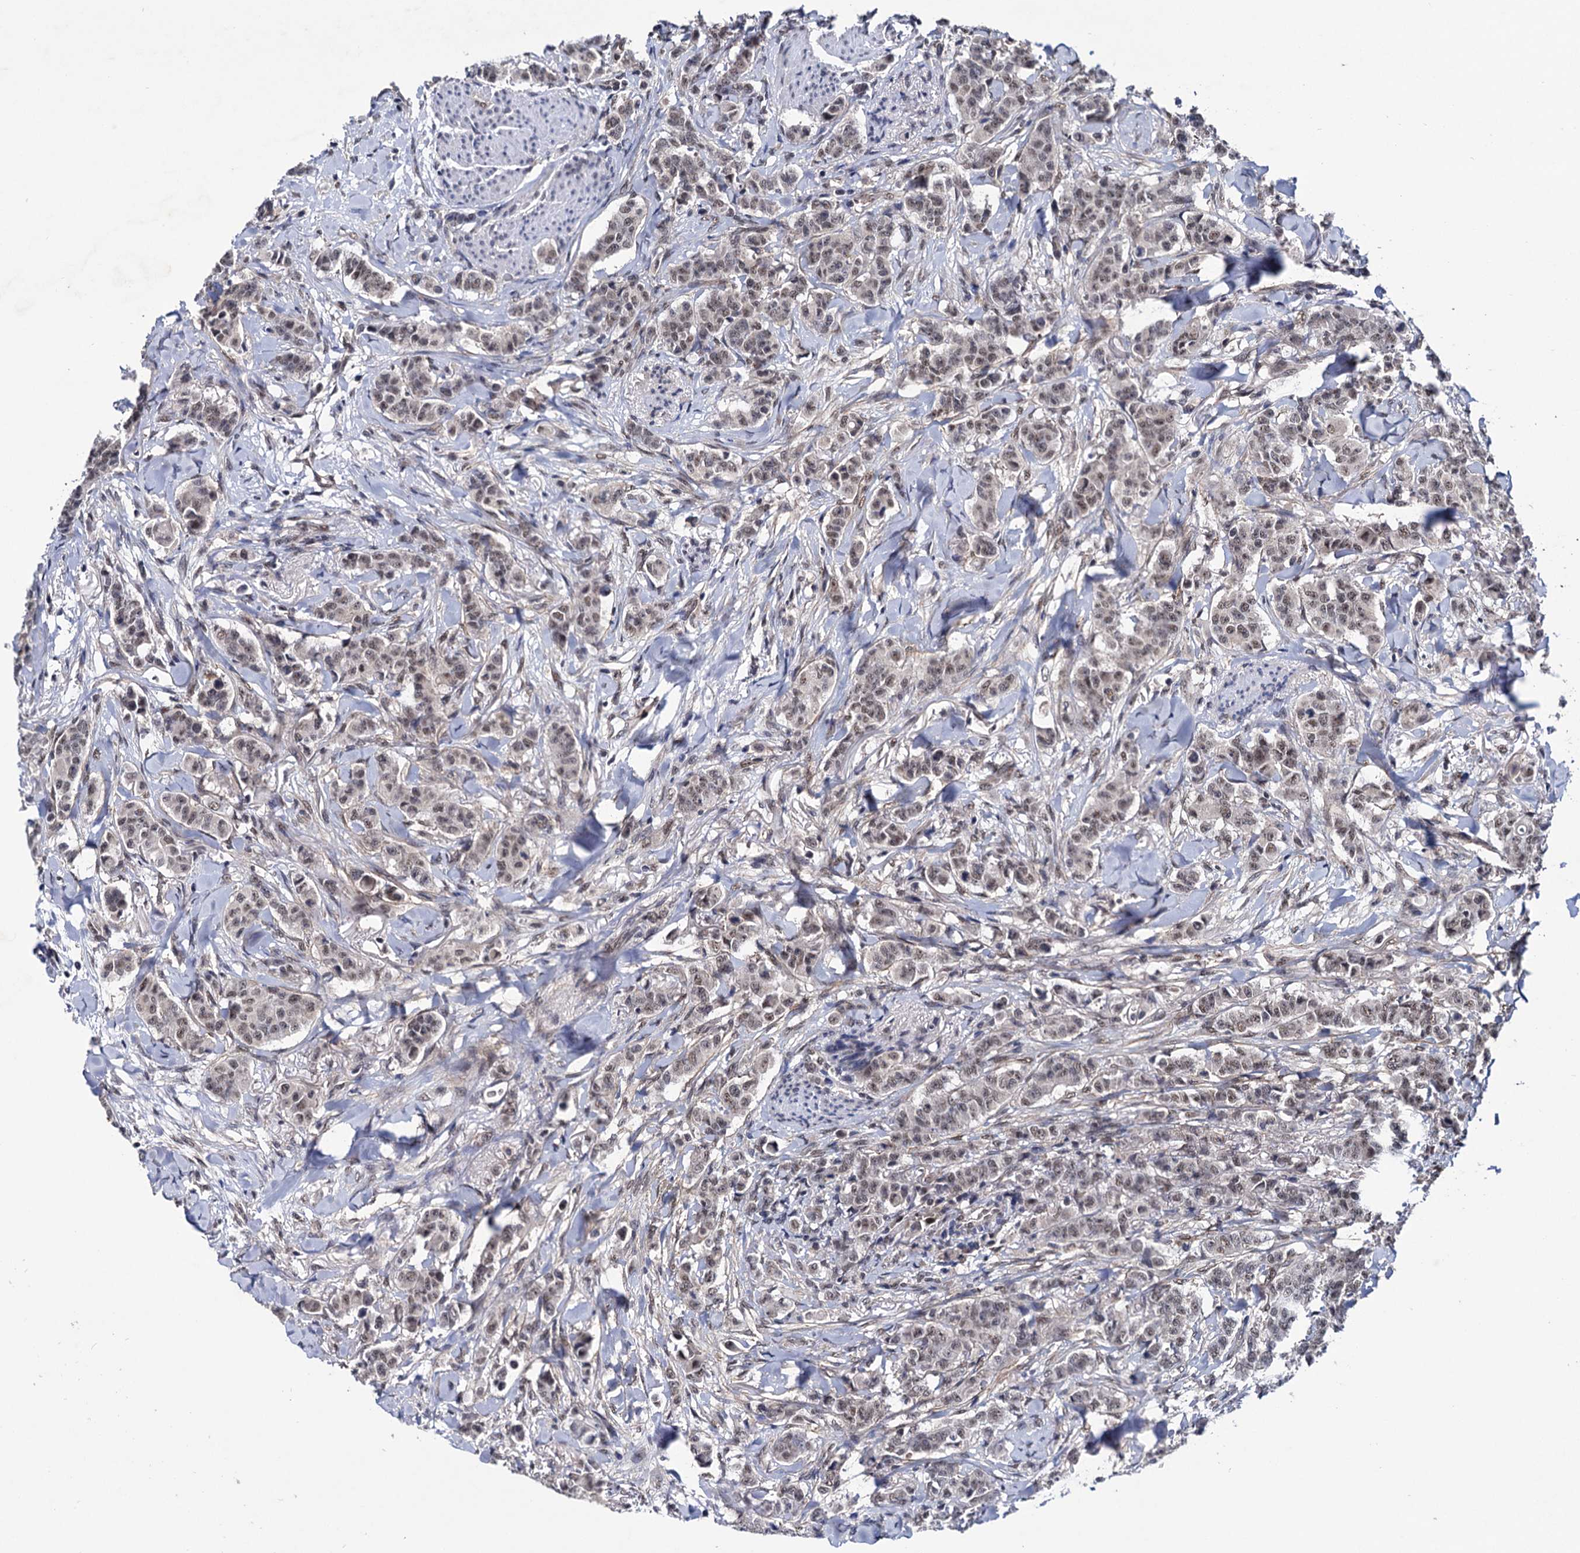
{"staining": {"intensity": "weak", "quantity": "<25%", "location": "nuclear"}, "tissue": "breast cancer", "cell_type": "Tumor cells", "image_type": "cancer", "snomed": [{"axis": "morphology", "description": "Duct carcinoma"}, {"axis": "topography", "description": "Breast"}], "caption": "Immunohistochemistry (IHC) of breast cancer shows no positivity in tumor cells. (DAB IHC, high magnification).", "gene": "TBC1D12", "patient": {"sex": "female", "age": 40}}